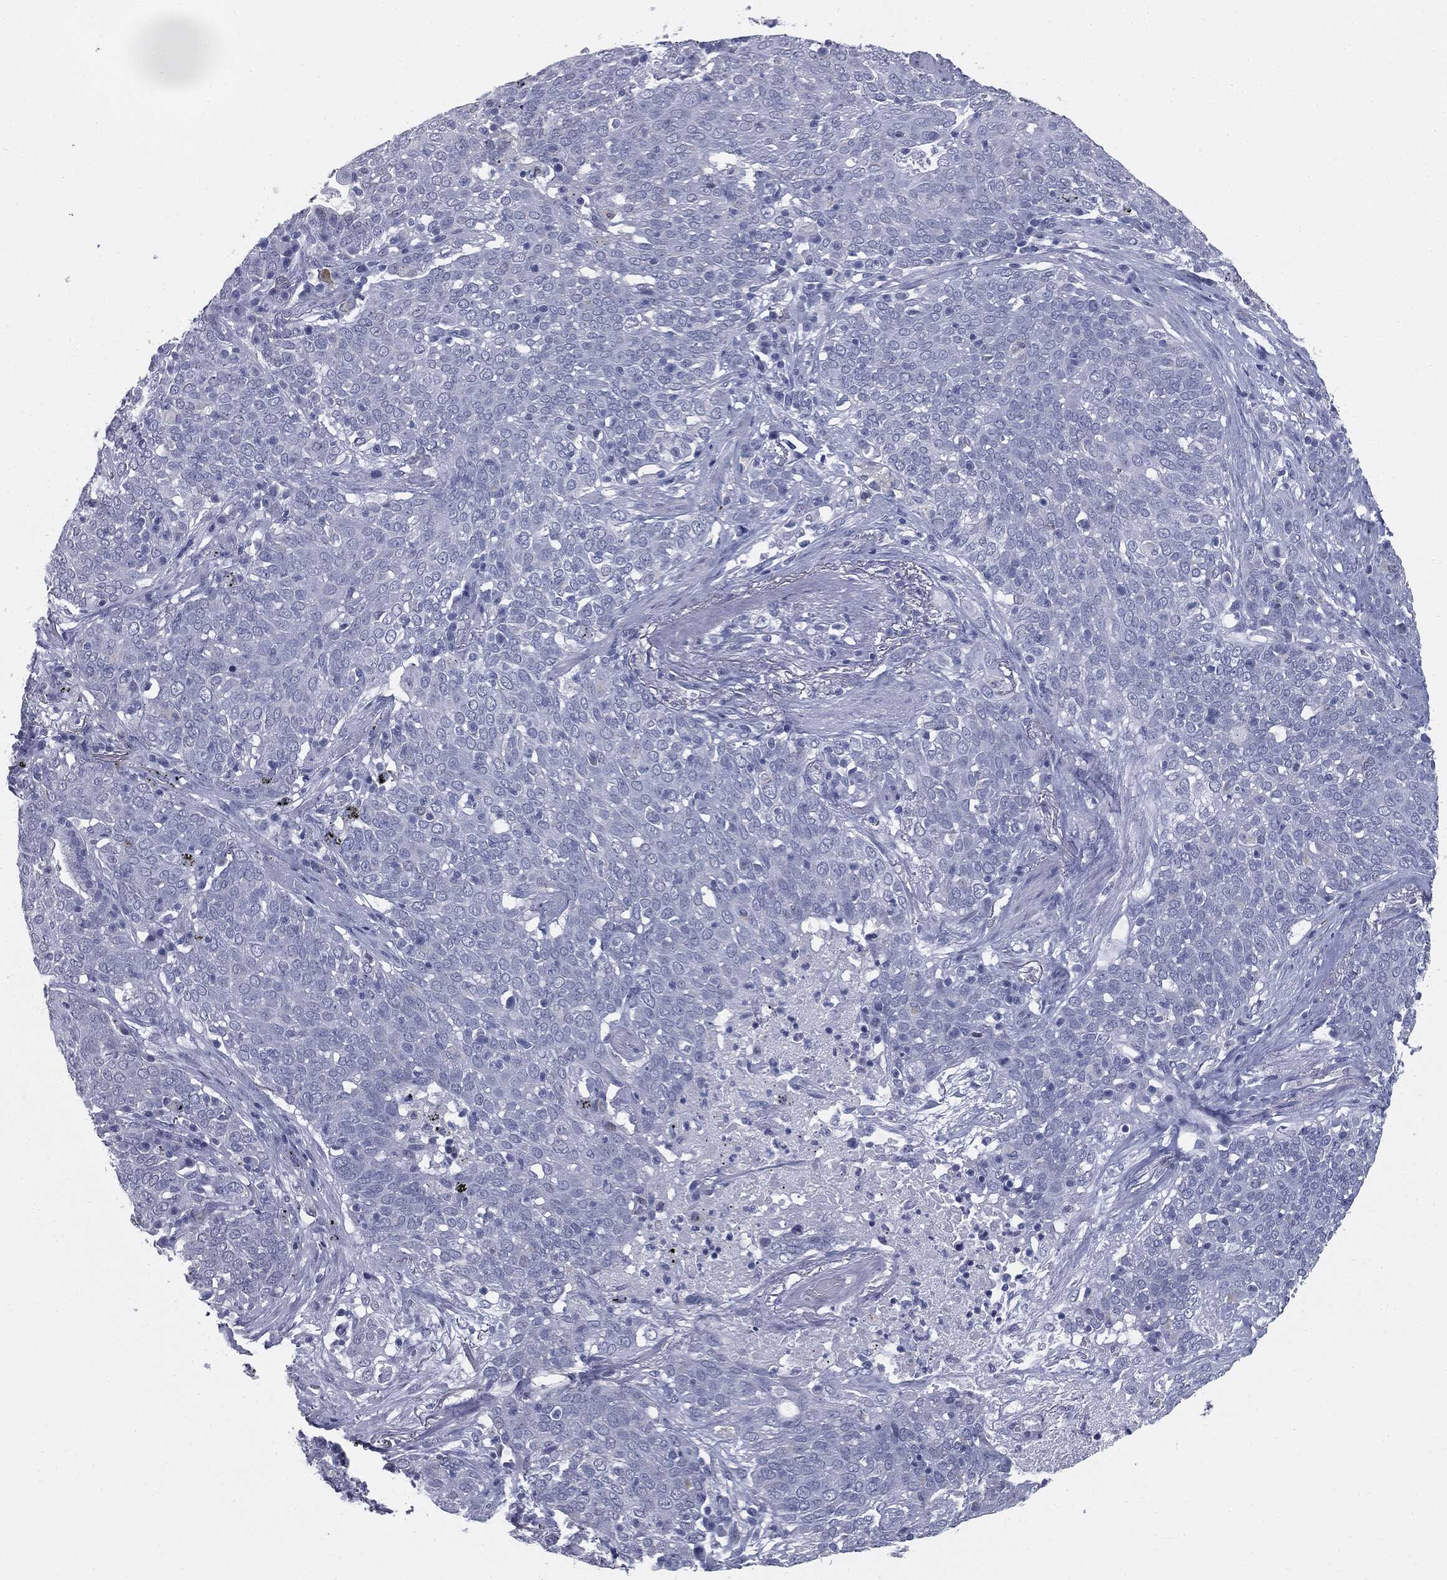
{"staining": {"intensity": "negative", "quantity": "none", "location": "none"}, "tissue": "lung cancer", "cell_type": "Tumor cells", "image_type": "cancer", "snomed": [{"axis": "morphology", "description": "Squamous cell carcinoma, NOS"}, {"axis": "topography", "description": "Lung"}], "caption": "This is a image of immunohistochemistry staining of lung cancer (squamous cell carcinoma), which shows no positivity in tumor cells.", "gene": "TPO", "patient": {"sex": "male", "age": 82}}